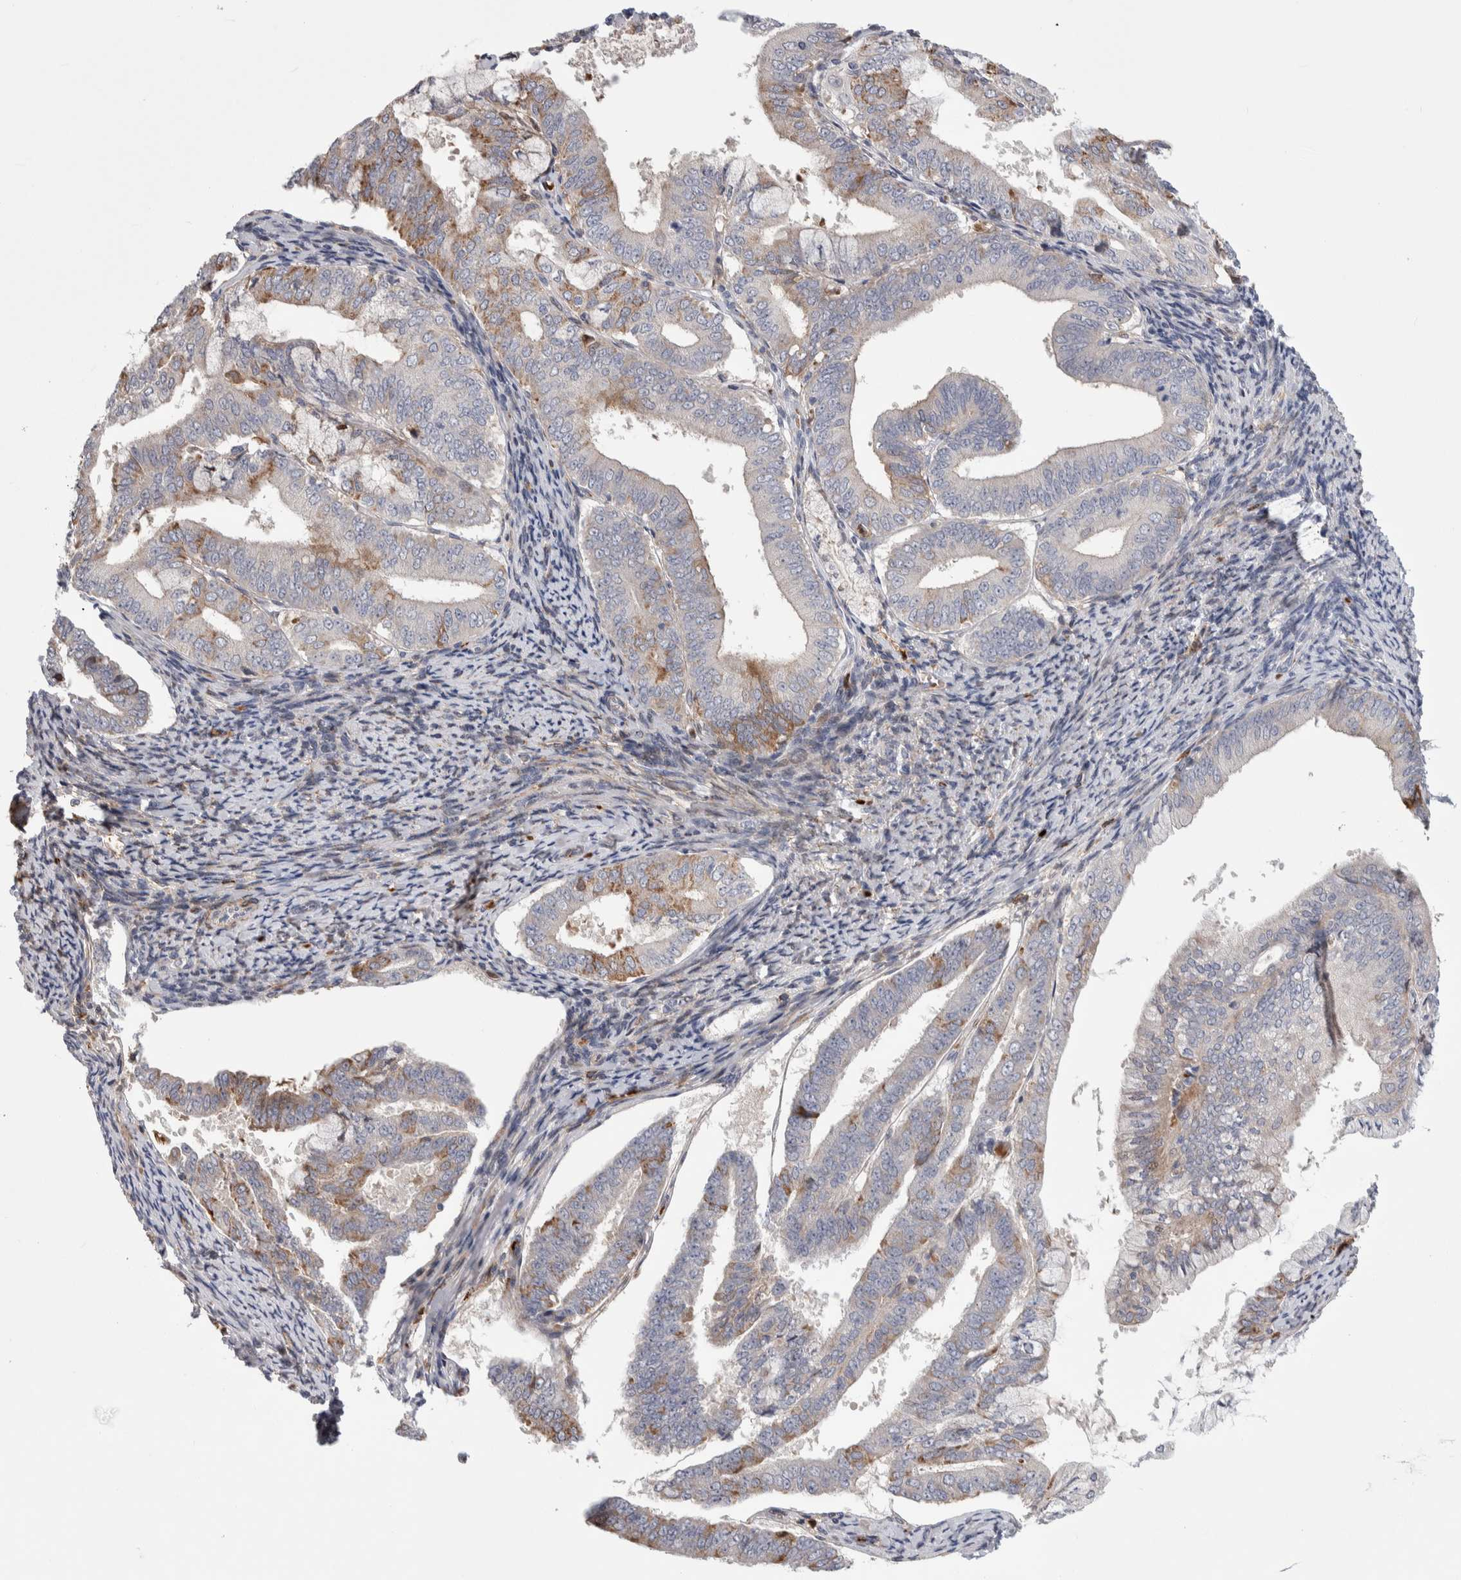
{"staining": {"intensity": "moderate", "quantity": "<25%", "location": "cytoplasmic/membranous"}, "tissue": "endometrial cancer", "cell_type": "Tumor cells", "image_type": "cancer", "snomed": [{"axis": "morphology", "description": "Adenocarcinoma, NOS"}, {"axis": "topography", "description": "Endometrium"}], "caption": "Adenocarcinoma (endometrial) tissue exhibits moderate cytoplasmic/membranous positivity in approximately <25% of tumor cells", "gene": "PSMG3", "patient": {"sex": "female", "age": 63}}